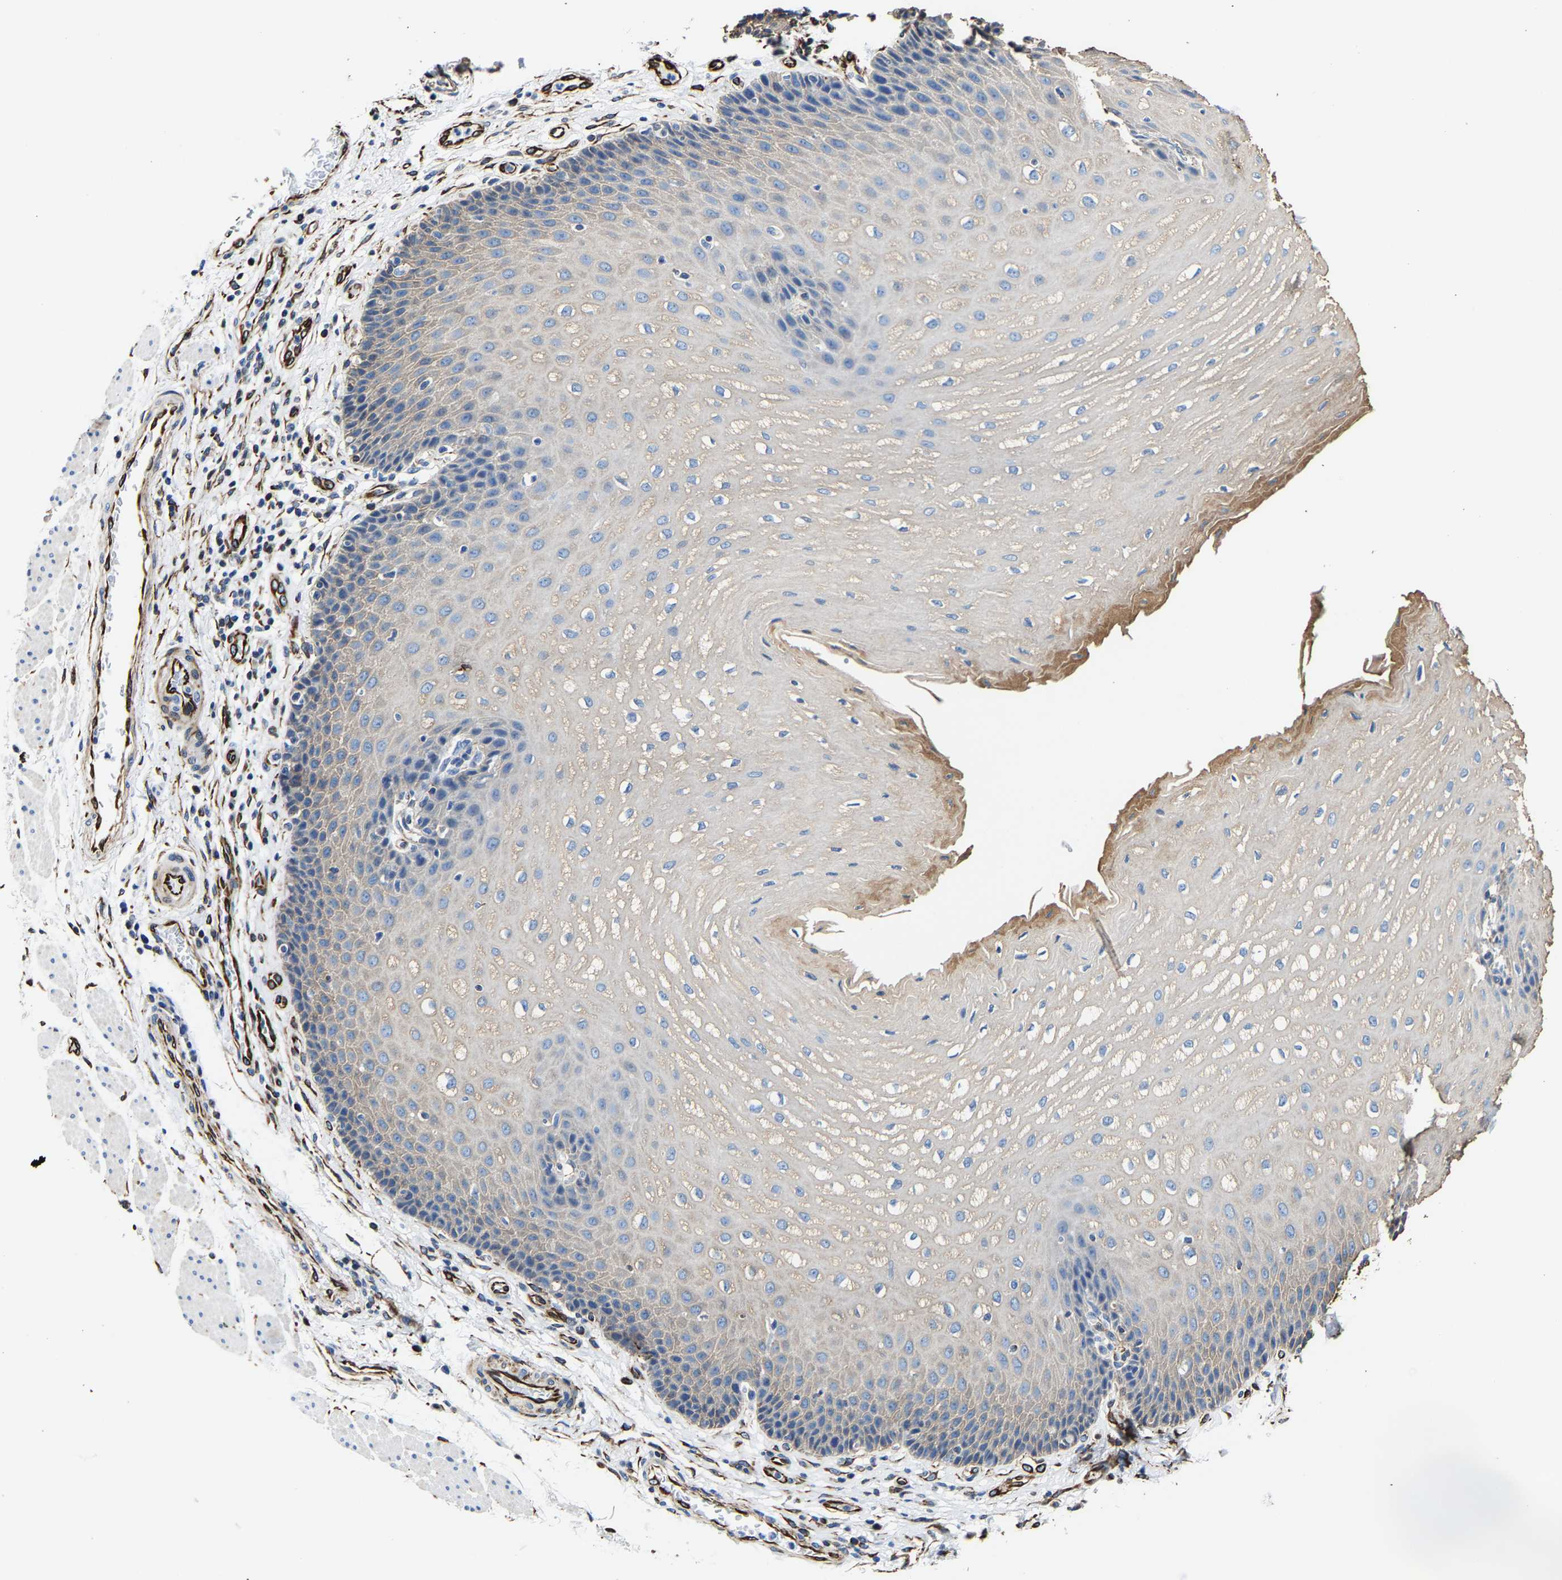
{"staining": {"intensity": "weak", "quantity": "<25%", "location": "cytoplasmic/membranous"}, "tissue": "esophagus", "cell_type": "Squamous epithelial cells", "image_type": "normal", "snomed": [{"axis": "morphology", "description": "Normal tissue, NOS"}, {"axis": "topography", "description": "Esophagus"}], "caption": "Squamous epithelial cells are negative for brown protein staining in unremarkable esophagus. The staining was performed using DAB to visualize the protein expression in brown, while the nuclei were stained in blue with hematoxylin (Magnification: 20x).", "gene": "MMEL1", "patient": {"sex": "male", "age": 54}}